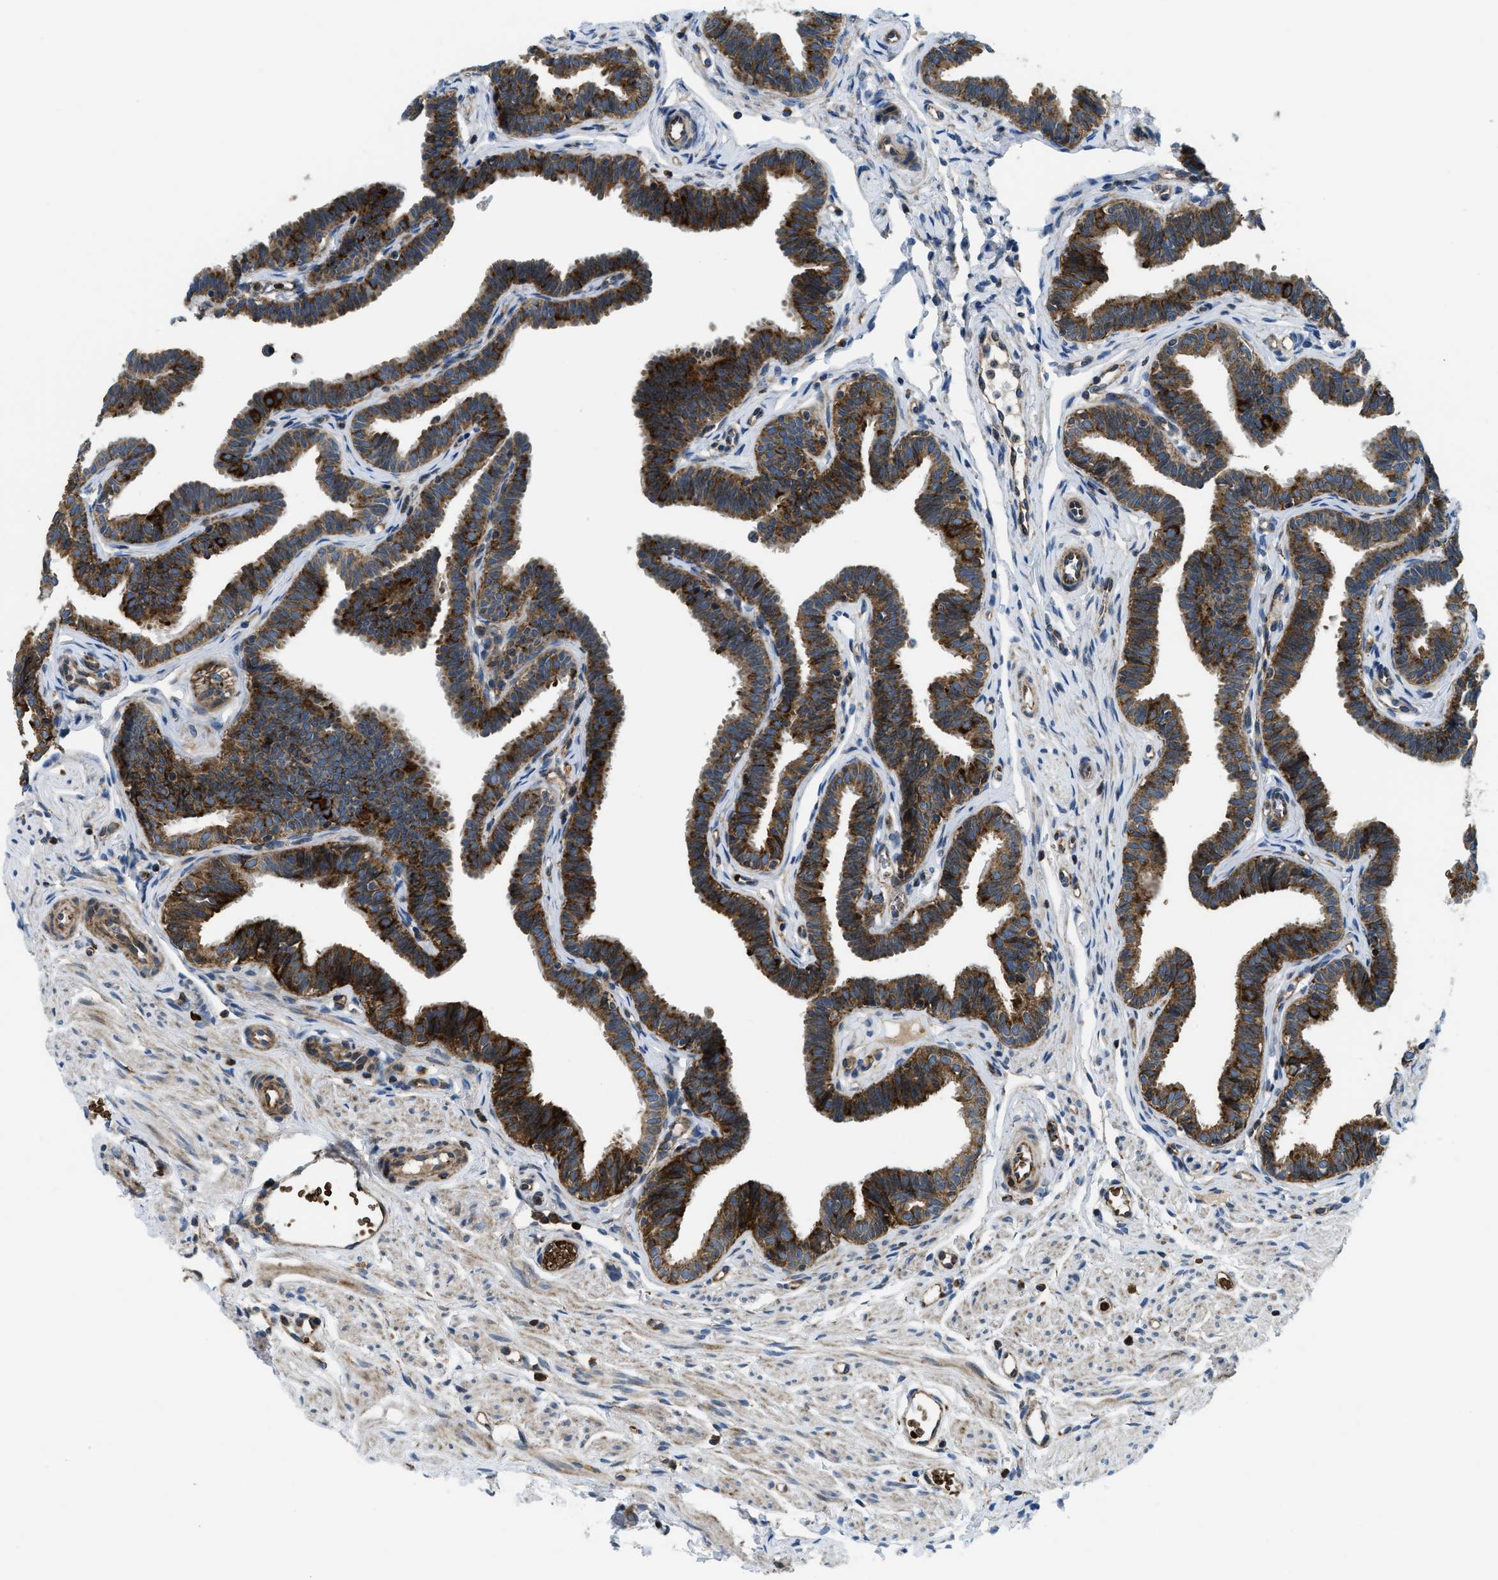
{"staining": {"intensity": "strong", "quantity": ">75%", "location": "cytoplasmic/membranous"}, "tissue": "fallopian tube", "cell_type": "Glandular cells", "image_type": "normal", "snomed": [{"axis": "morphology", "description": "Normal tissue, NOS"}, {"axis": "topography", "description": "Fallopian tube"}, {"axis": "topography", "description": "Ovary"}], "caption": "Immunohistochemistry staining of normal fallopian tube, which displays high levels of strong cytoplasmic/membranous expression in approximately >75% of glandular cells indicating strong cytoplasmic/membranous protein staining. The staining was performed using DAB (3,3'-diaminobenzidine) (brown) for protein detection and nuclei were counterstained in hematoxylin (blue).", "gene": "CSPG4", "patient": {"sex": "female", "age": 23}}